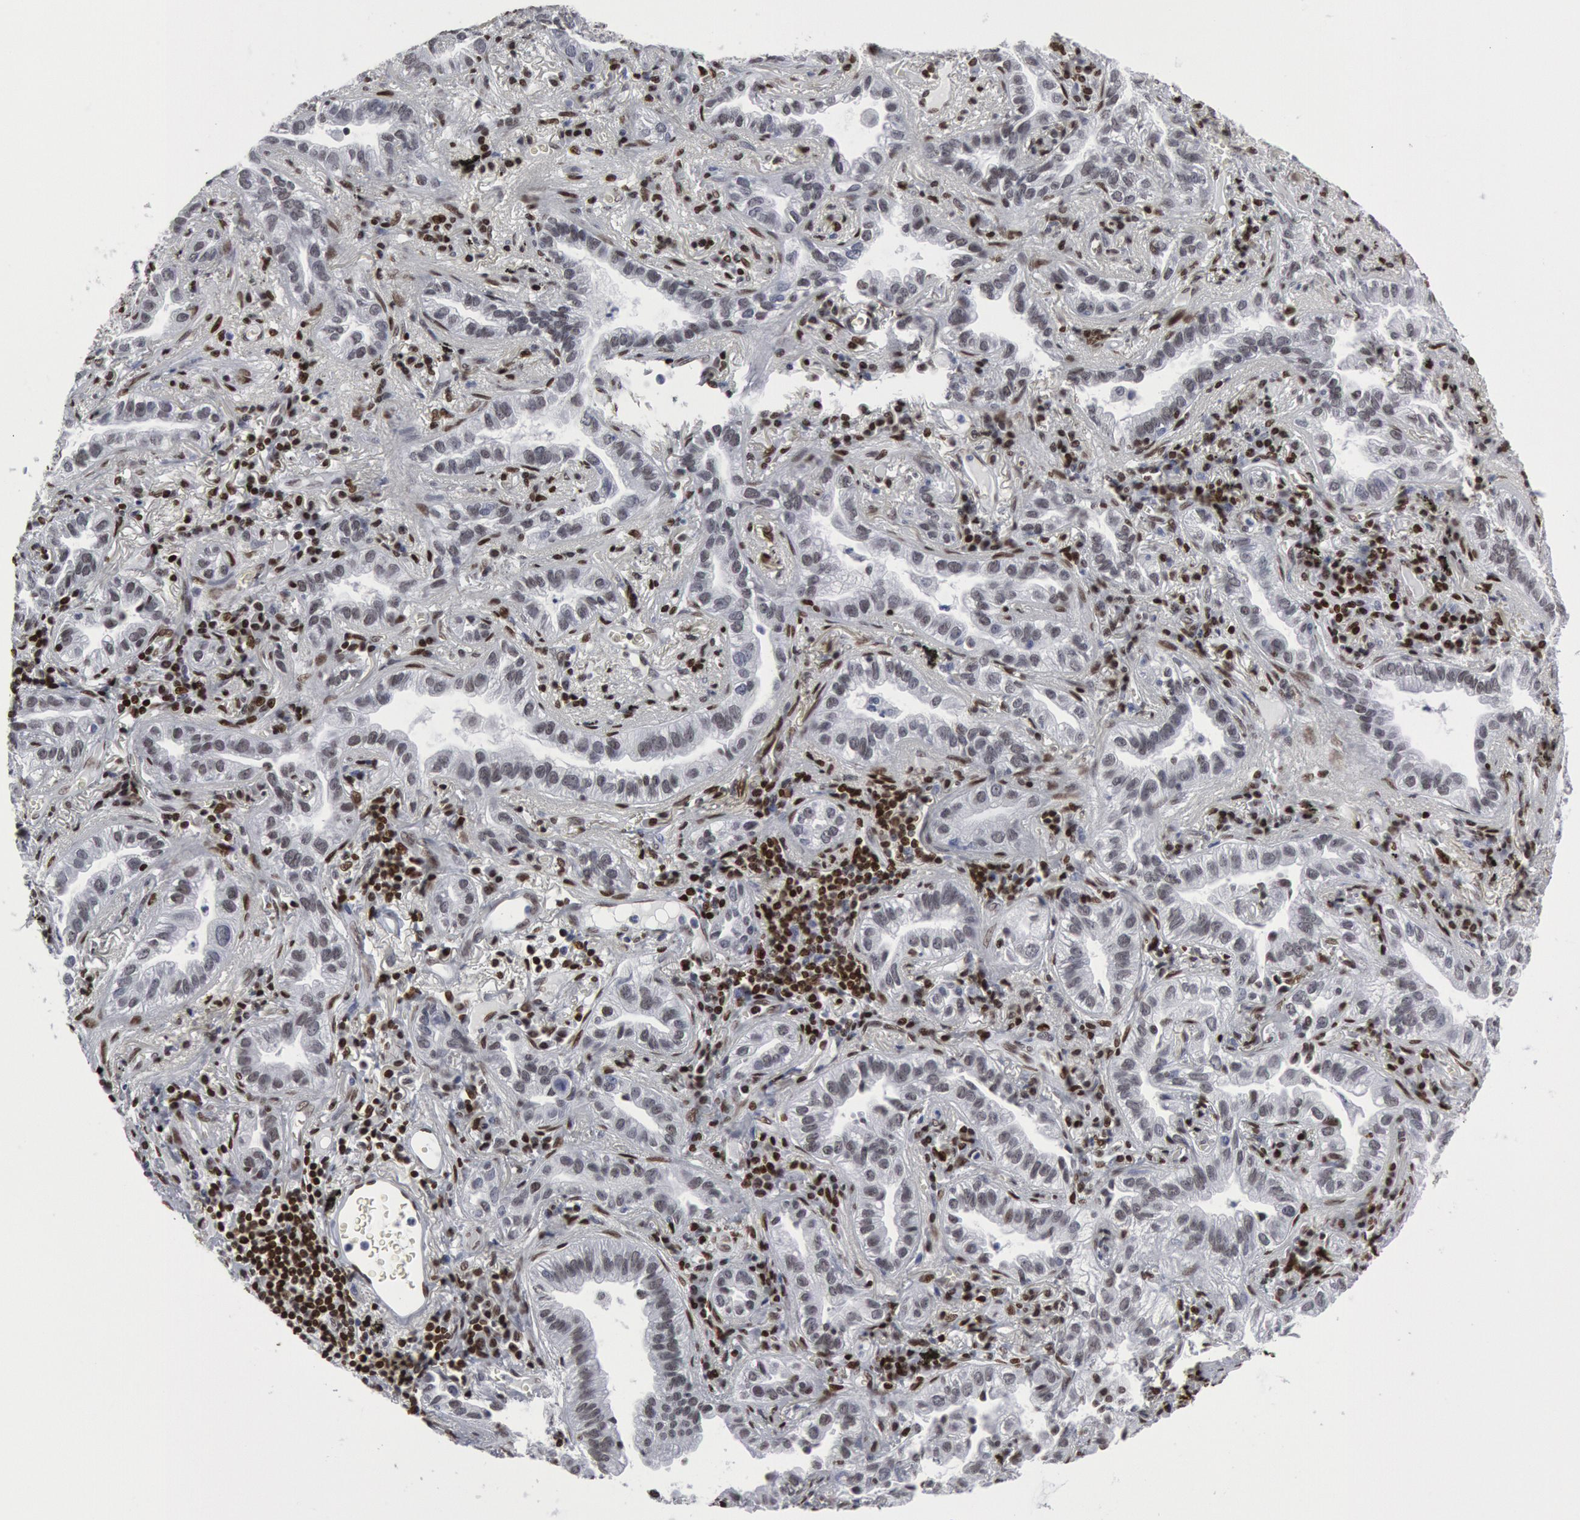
{"staining": {"intensity": "negative", "quantity": "none", "location": "none"}, "tissue": "lung cancer", "cell_type": "Tumor cells", "image_type": "cancer", "snomed": [{"axis": "morphology", "description": "Adenocarcinoma, NOS"}, {"axis": "topography", "description": "Lung"}], "caption": "Tumor cells show no significant expression in adenocarcinoma (lung). (IHC, brightfield microscopy, high magnification).", "gene": "MECP2", "patient": {"sex": "female", "age": 50}}